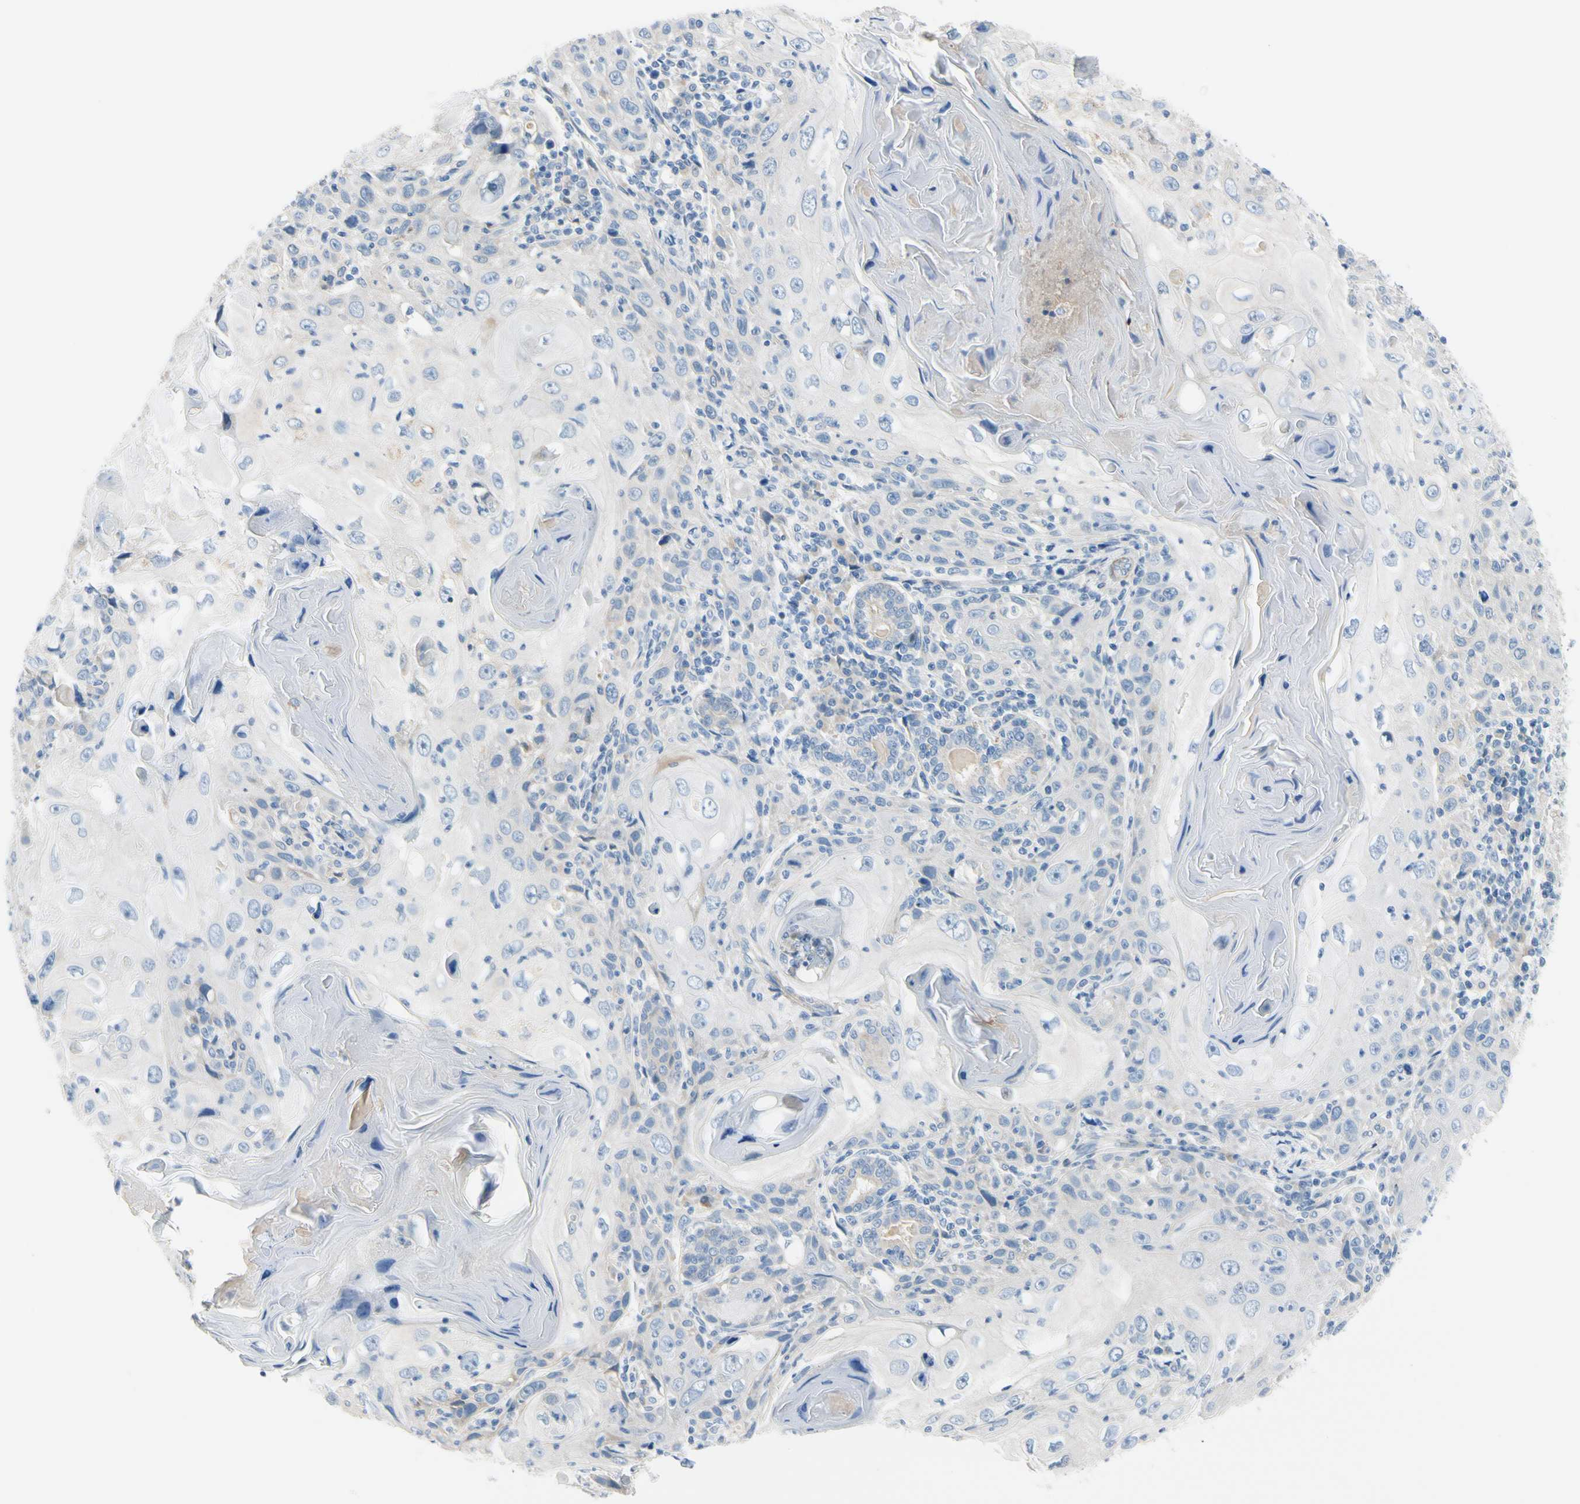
{"staining": {"intensity": "negative", "quantity": "none", "location": "none"}, "tissue": "skin cancer", "cell_type": "Tumor cells", "image_type": "cancer", "snomed": [{"axis": "morphology", "description": "Squamous cell carcinoma, NOS"}, {"axis": "topography", "description": "Skin"}], "caption": "A histopathology image of skin cancer stained for a protein shows no brown staining in tumor cells.", "gene": "FCER2", "patient": {"sex": "female", "age": 88}}